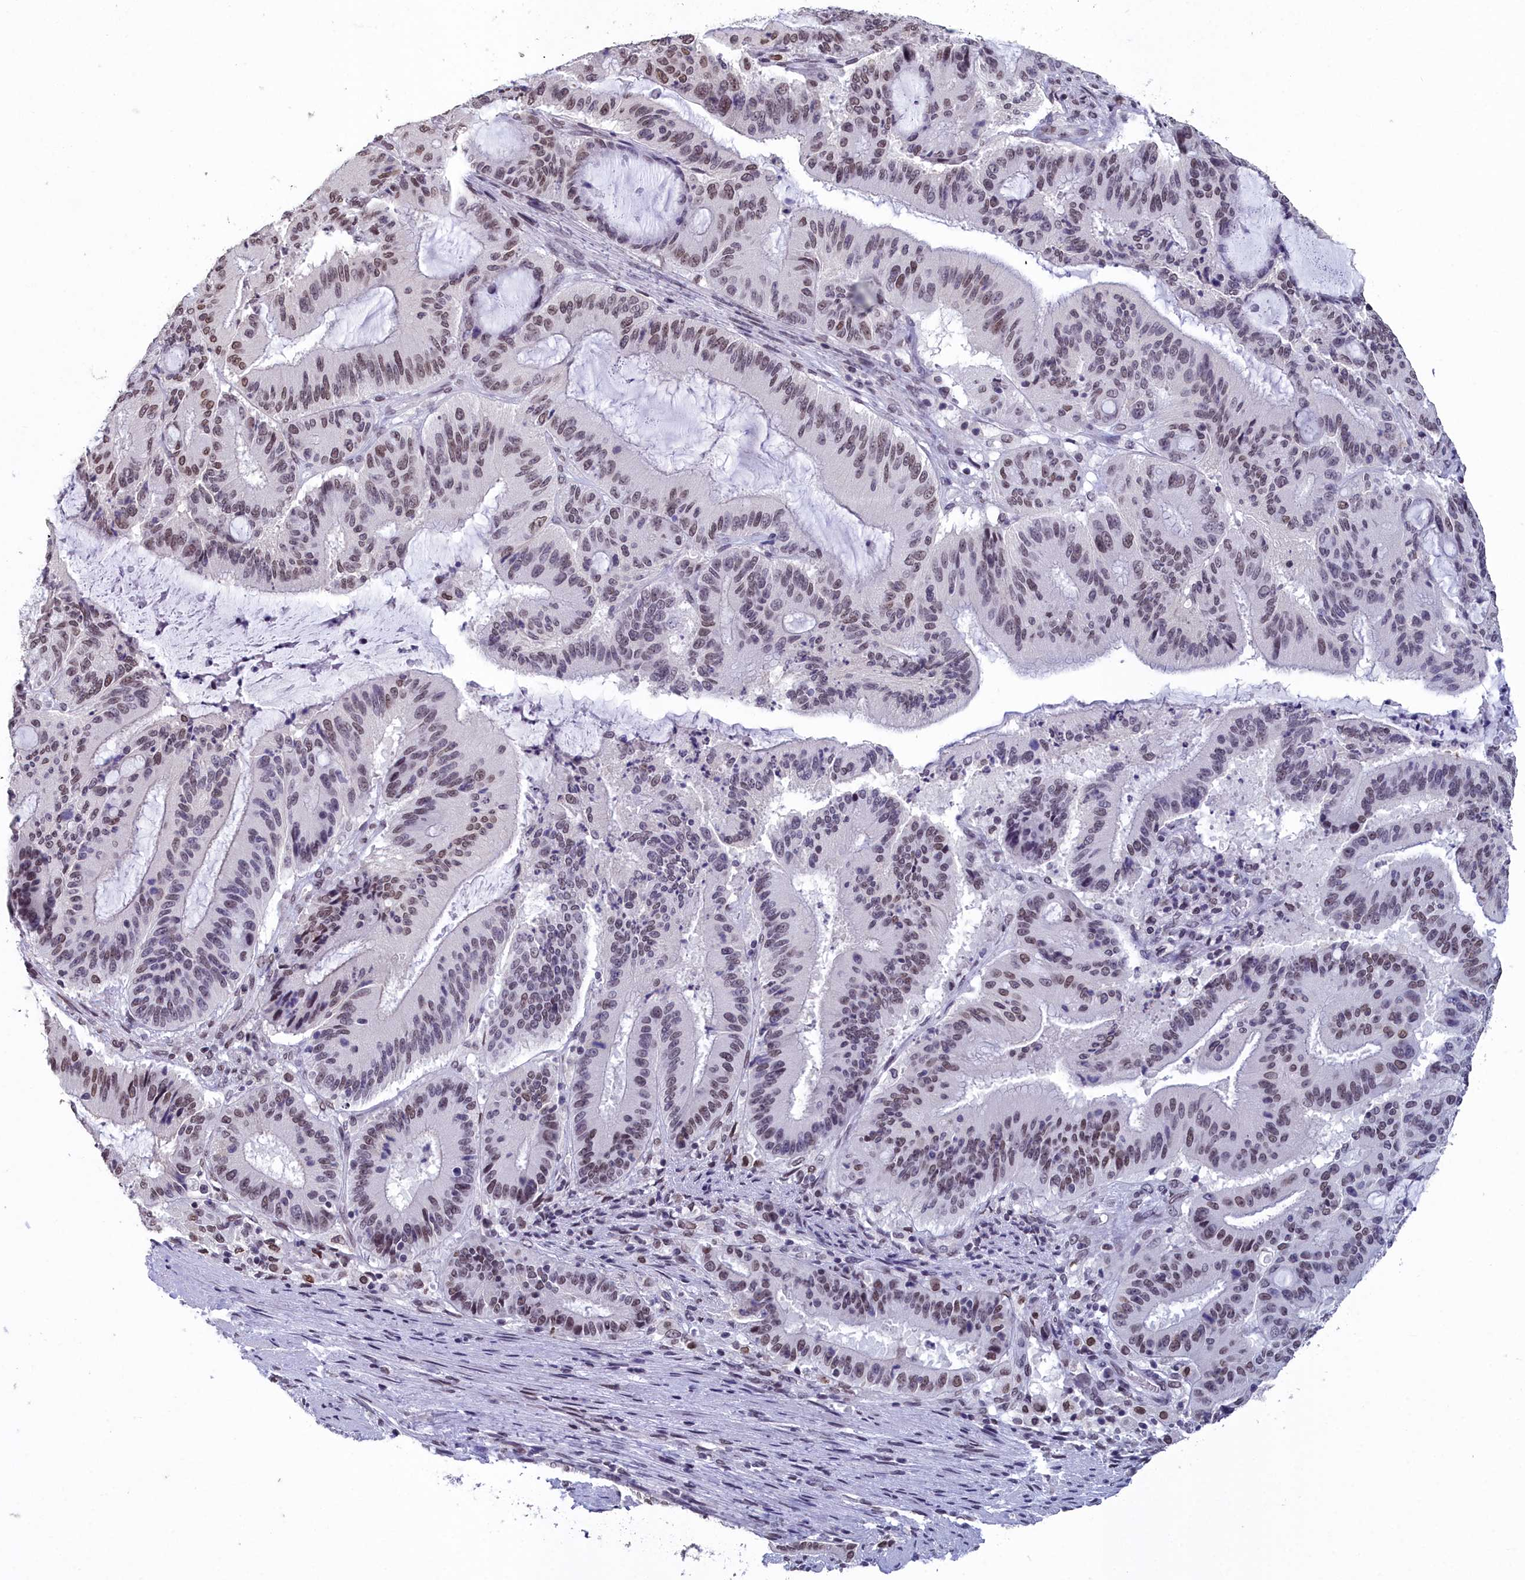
{"staining": {"intensity": "moderate", "quantity": "25%-75%", "location": "nuclear"}, "tissue": "liver cancer", "cell_type": "Tumor cells", "image_type": "cancer", "snomed": [{"axis": "morphology", "description": "Normal tissue, NOS"}, {"axis": "morphology", "description": "Cholangiocarcinoma"}, {"axis": "topography", "description": "Liver"}, {"axis": "topography", "description": "Peripheral nerve tissue"}], "caption": "Cholangiocarcinoma (liver) stained with a brown dye reveals moderate nuclear positive positivity in about 25%-75% of tumor cells.", "gene": "CCDC97", "patient": {"sex": "female", "age": 73}}